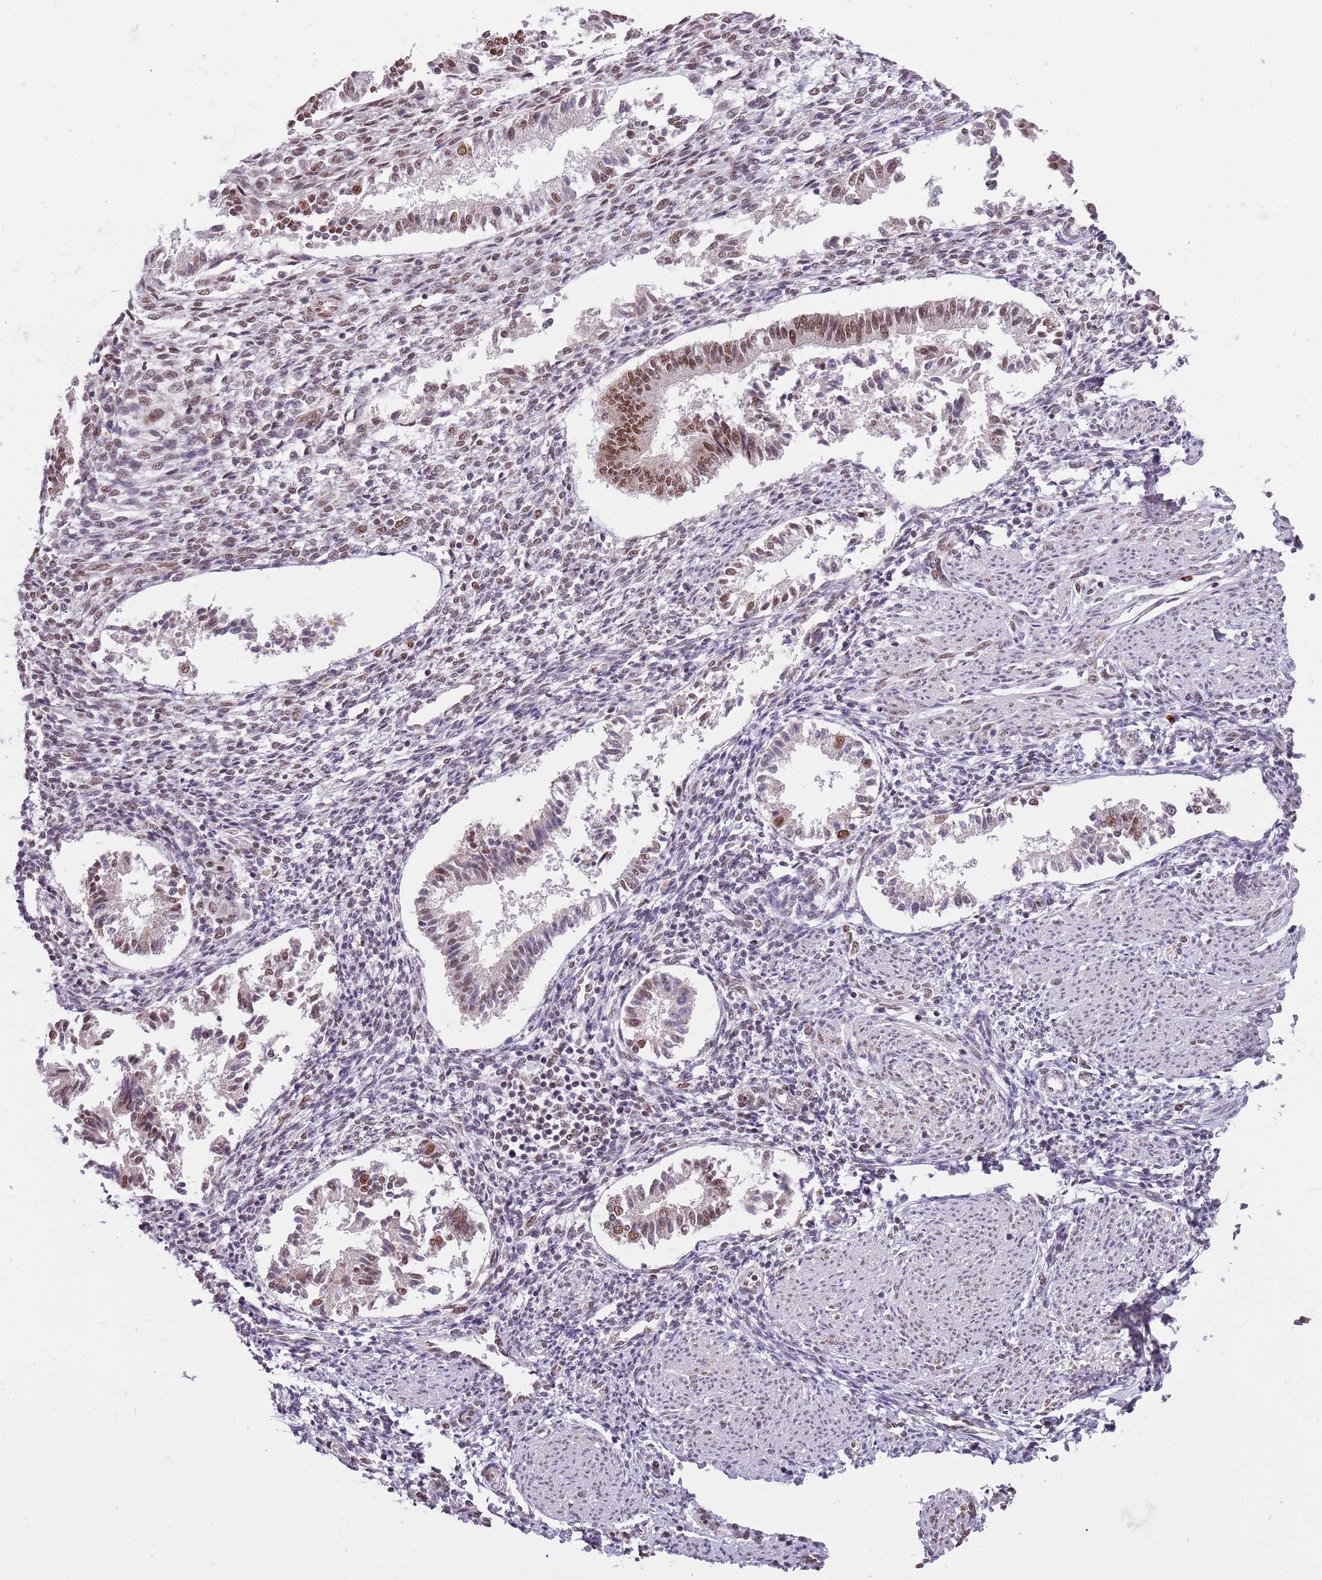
{"staining": {"intensity": "moderate", "quantity": "<25%", "location": "nuclear"}, "tissue": "endometrium", "cell_type": "Cells in endometrial stroma", "image_type": "normal", "snomed": [{"axis": "morphology", "description": "Normal tissue, NOS"}, {"axis": "topography", "description": "Uterus"}, {"axis": "topography", "description": "Endometrium"}], "caption": "This image displays IHC staining of unremarkable endometrium, with low moderate nuclear staining in about <25% of cells in endometrial stroma.", "gene": "FAM120AOS", "patient": {"sex": "female", "age": 48}}